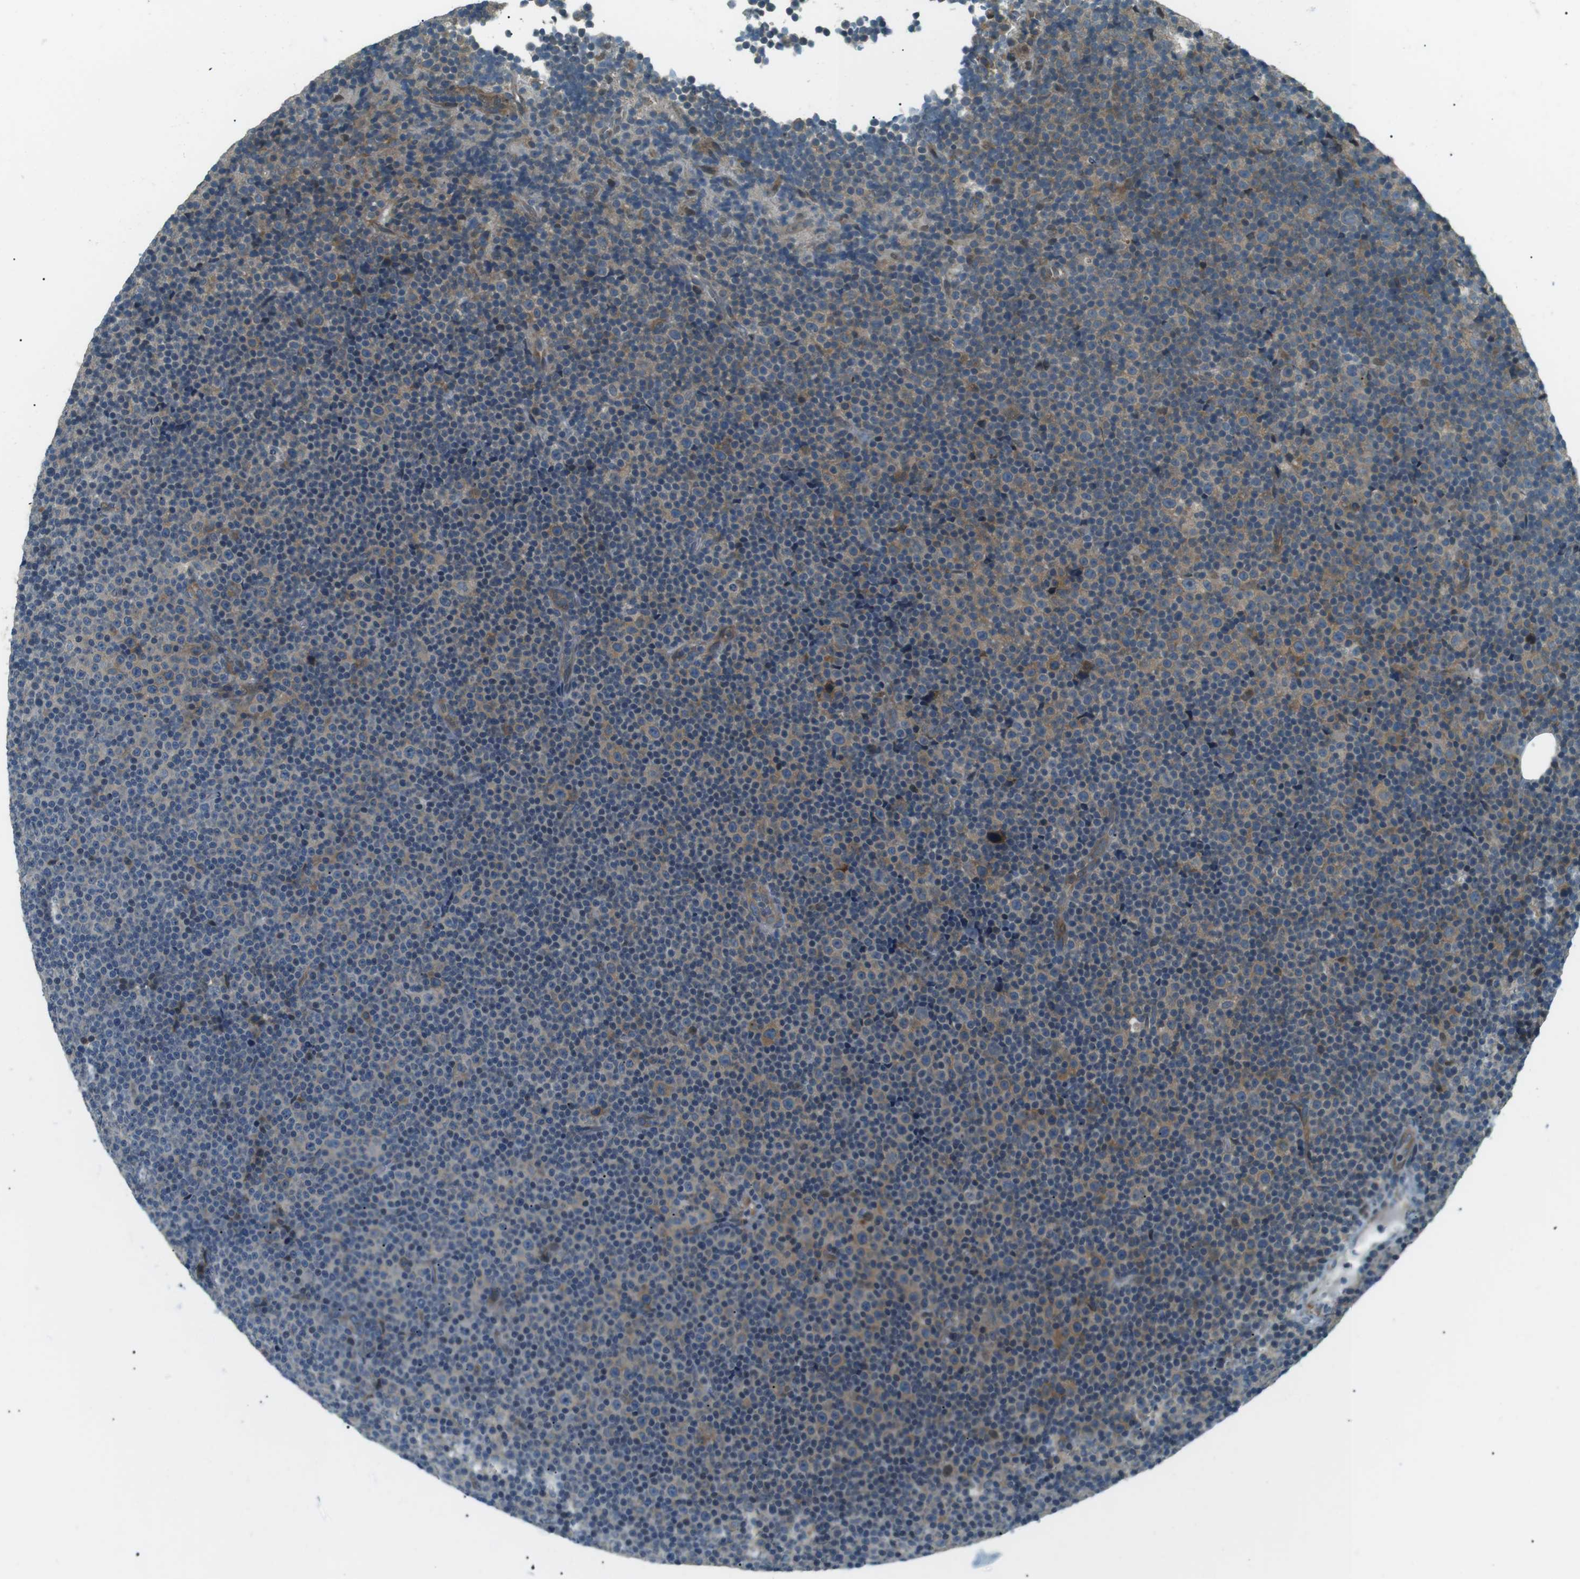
{"staining": {"intensity": "moderate", "quantity": "<25%", "location": "cytoplasmic/membranous"}, "tissue": "lymphoma", "cell_type": "Tumor cells", "image_type": "cancer", "snomed": [{"axis": "morphology", "description": "Malignant lymphoma, non-Hodgkin's type, Low grade"}, {"axis": "topography", "description": "Lymph node"}], "caption": "About <25% of tumor cells in malignant lymphoma, non-Hodgkin's type (low-grade) reveal moderate cytoplasmic/membranous protein expression as visualized by brown immunohistochemical staining.", "gene": "TMEM74", "patient": {"sex": "female", "age": 67}}